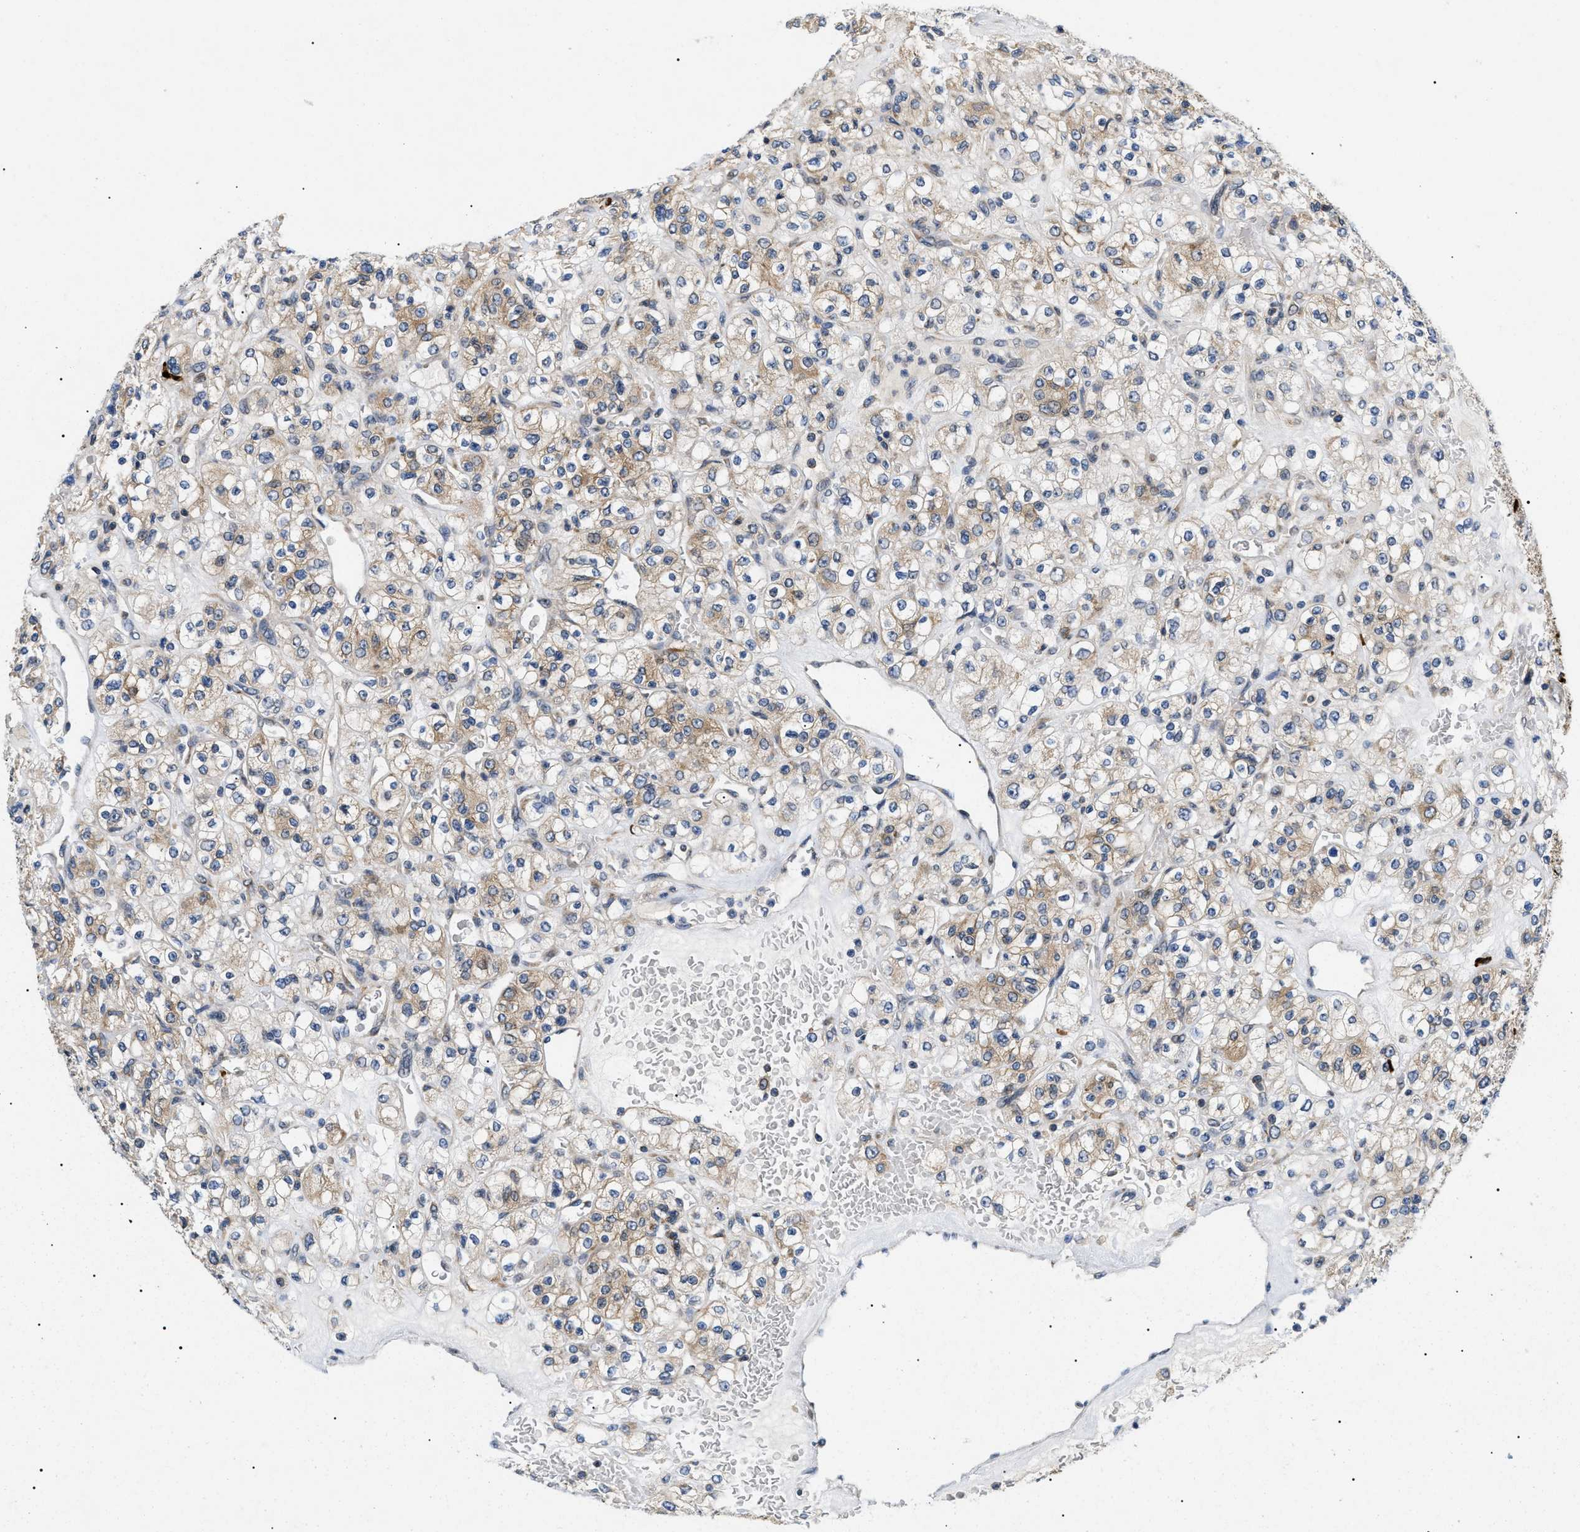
{"staining": {"intensity": "weak", "quantity": "25%-75%", "location": "cytoplasmic/membranous"}, "tissue": "renal cancer", "cell_type": "Tumor cells", "image_type": "cancer", "snomed": [{"axis": "morphology", "description": "Normal tissue, NOS"}, {"axis": "morphology", "description": "Adenocarcinoma, NOS"}, {"axis": "topography", "description": "Kidney"}], "caption": "Renal cancer (adenocarcinoma) was stained to show a protein in brown. There is low levels of weak cytoplasmic/membranous expression in approximately 25%-75% of tumor cells.", "gene": "DERL1", "patient": {"sex": "female", "age": 72}}